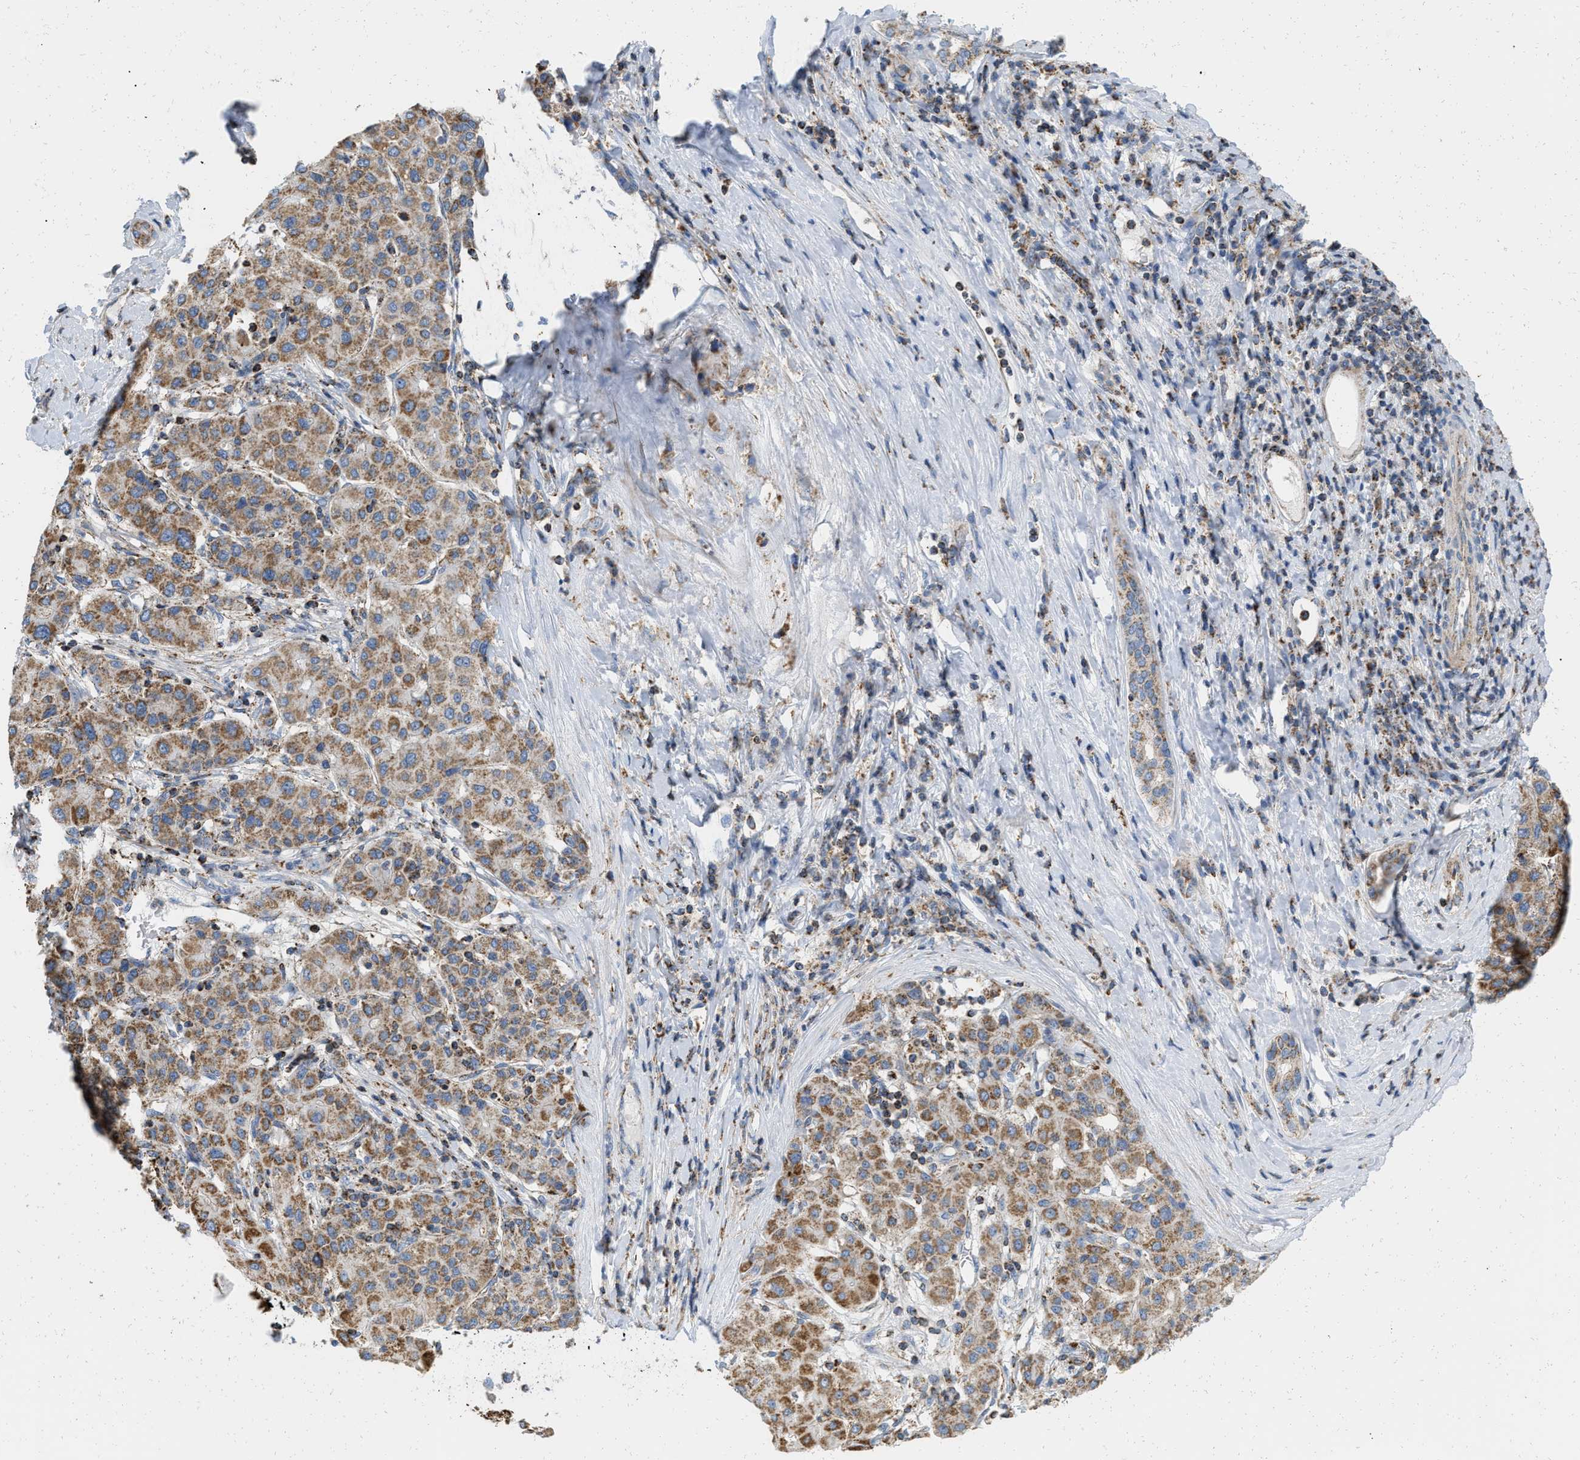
{"staining": {"intensity": "moderate", "quantity": ">75%", "location": "cytoplasmic/membranous"}, "tissue": "liver cancer", "cell_type": "Tumor cells", "image_type": "cancer", "snomed": [{"axis": "morphology", "description": "Carcinoma, Hepatocellular, NOS"}, {"axis": "topography", "description": "Liver"}], "caption": "Protein staining of liver cancer tissue shows moderate cytoplasmic/membranous expression in about >75% of tumor cells.", "gene": "GRB10", "patient": {"sex": "male", "age": 65}}